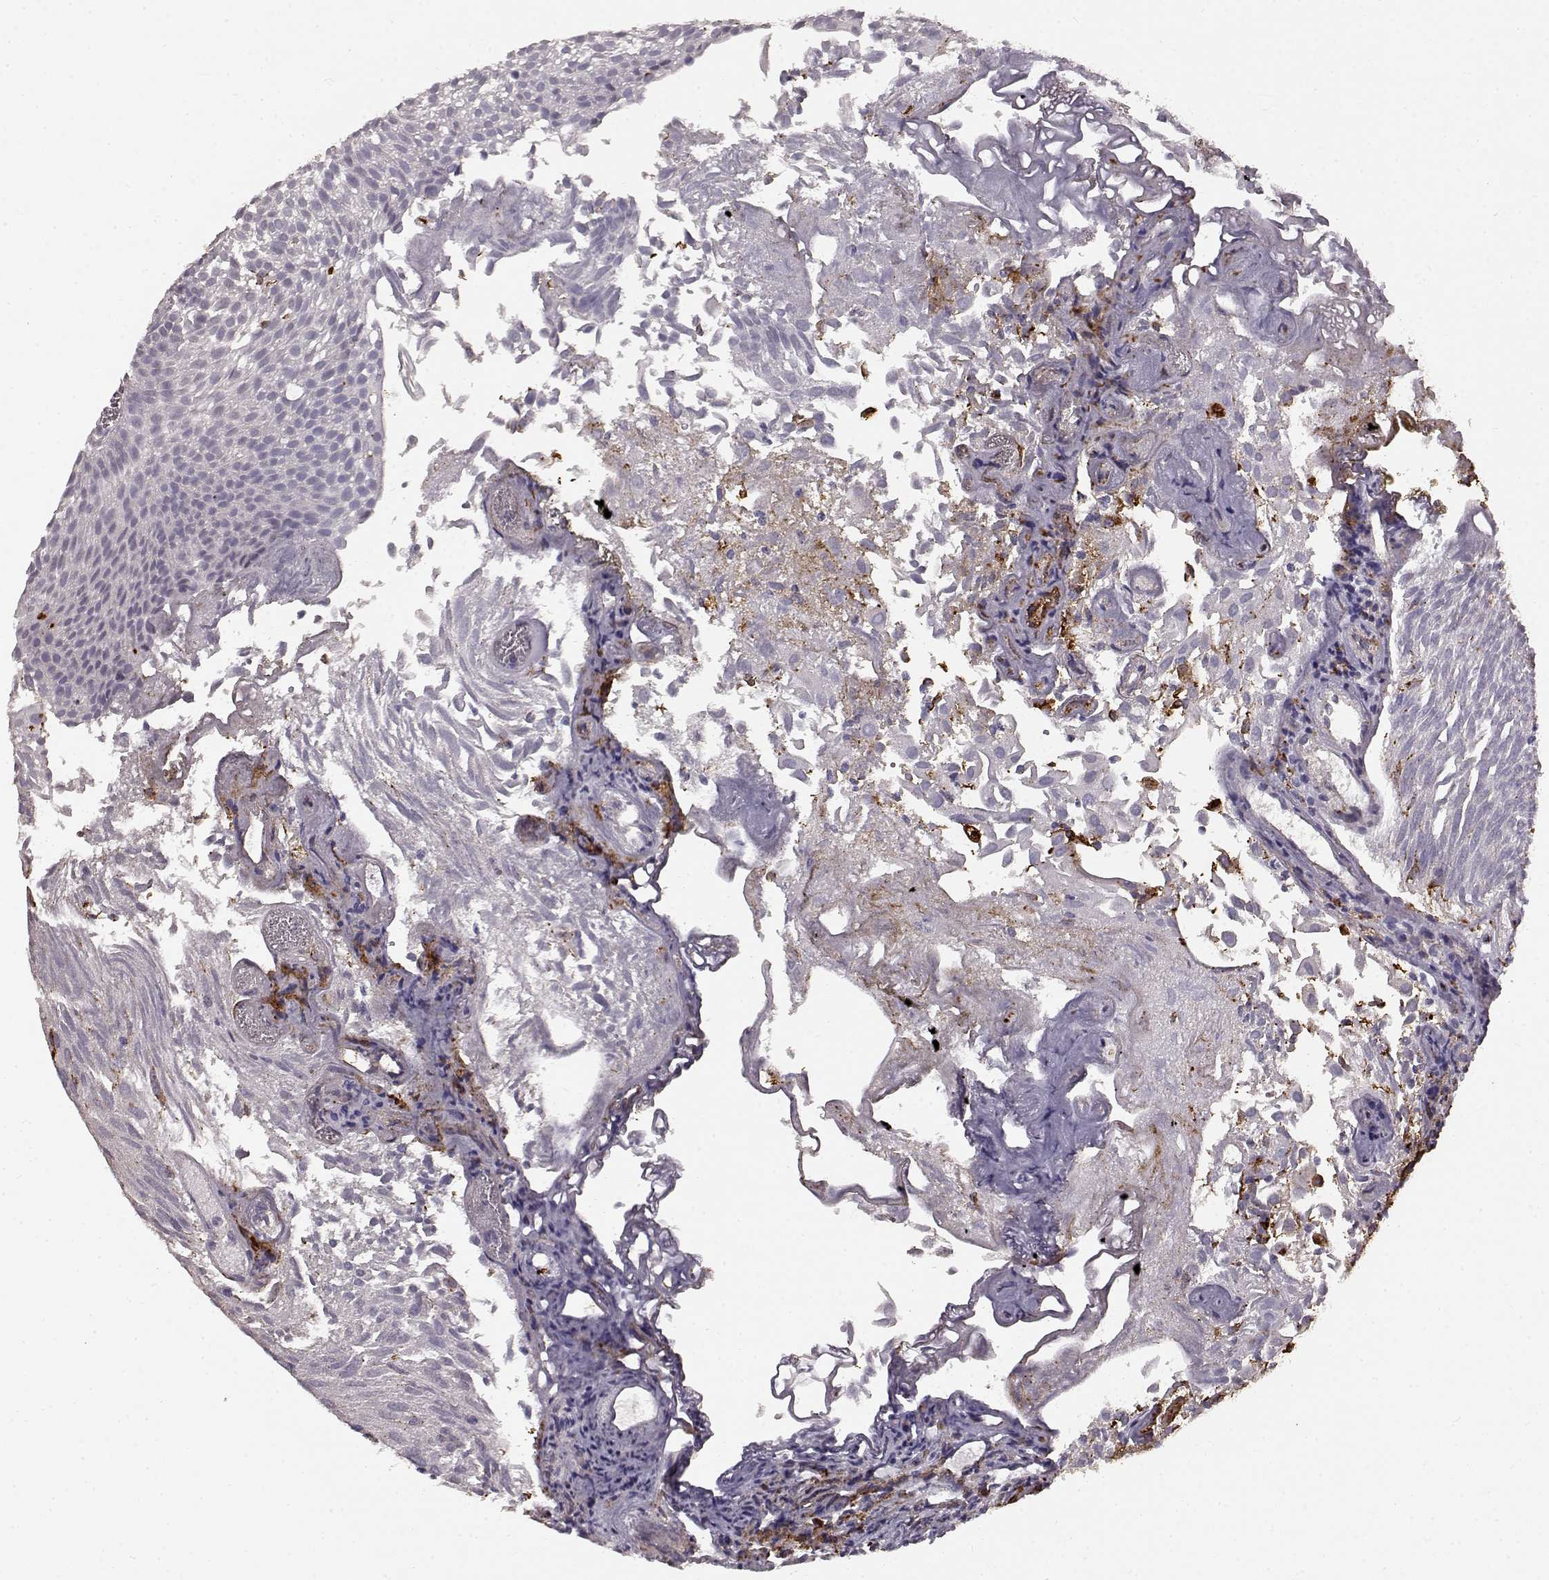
{"staining": {"intensity": "negative", "quantity": "none", "location": "none"}, "tissue": "urothelial cancer", "cell_type": "Tumor cells", "image_type": "cancer", "snomed": [{"axis": "morphology", "description": "Urothelial carcinoma, Low grade"}, {"axis": "topography", "description": "Urinary bladder"}], "caption": "Immunohistochemistry (IHC) of urothelial carcinoma (low-grade) exhibits no staining in tumor cells.", "gene": "CCNF", "patient": {"sex": "male", "age": 52}}